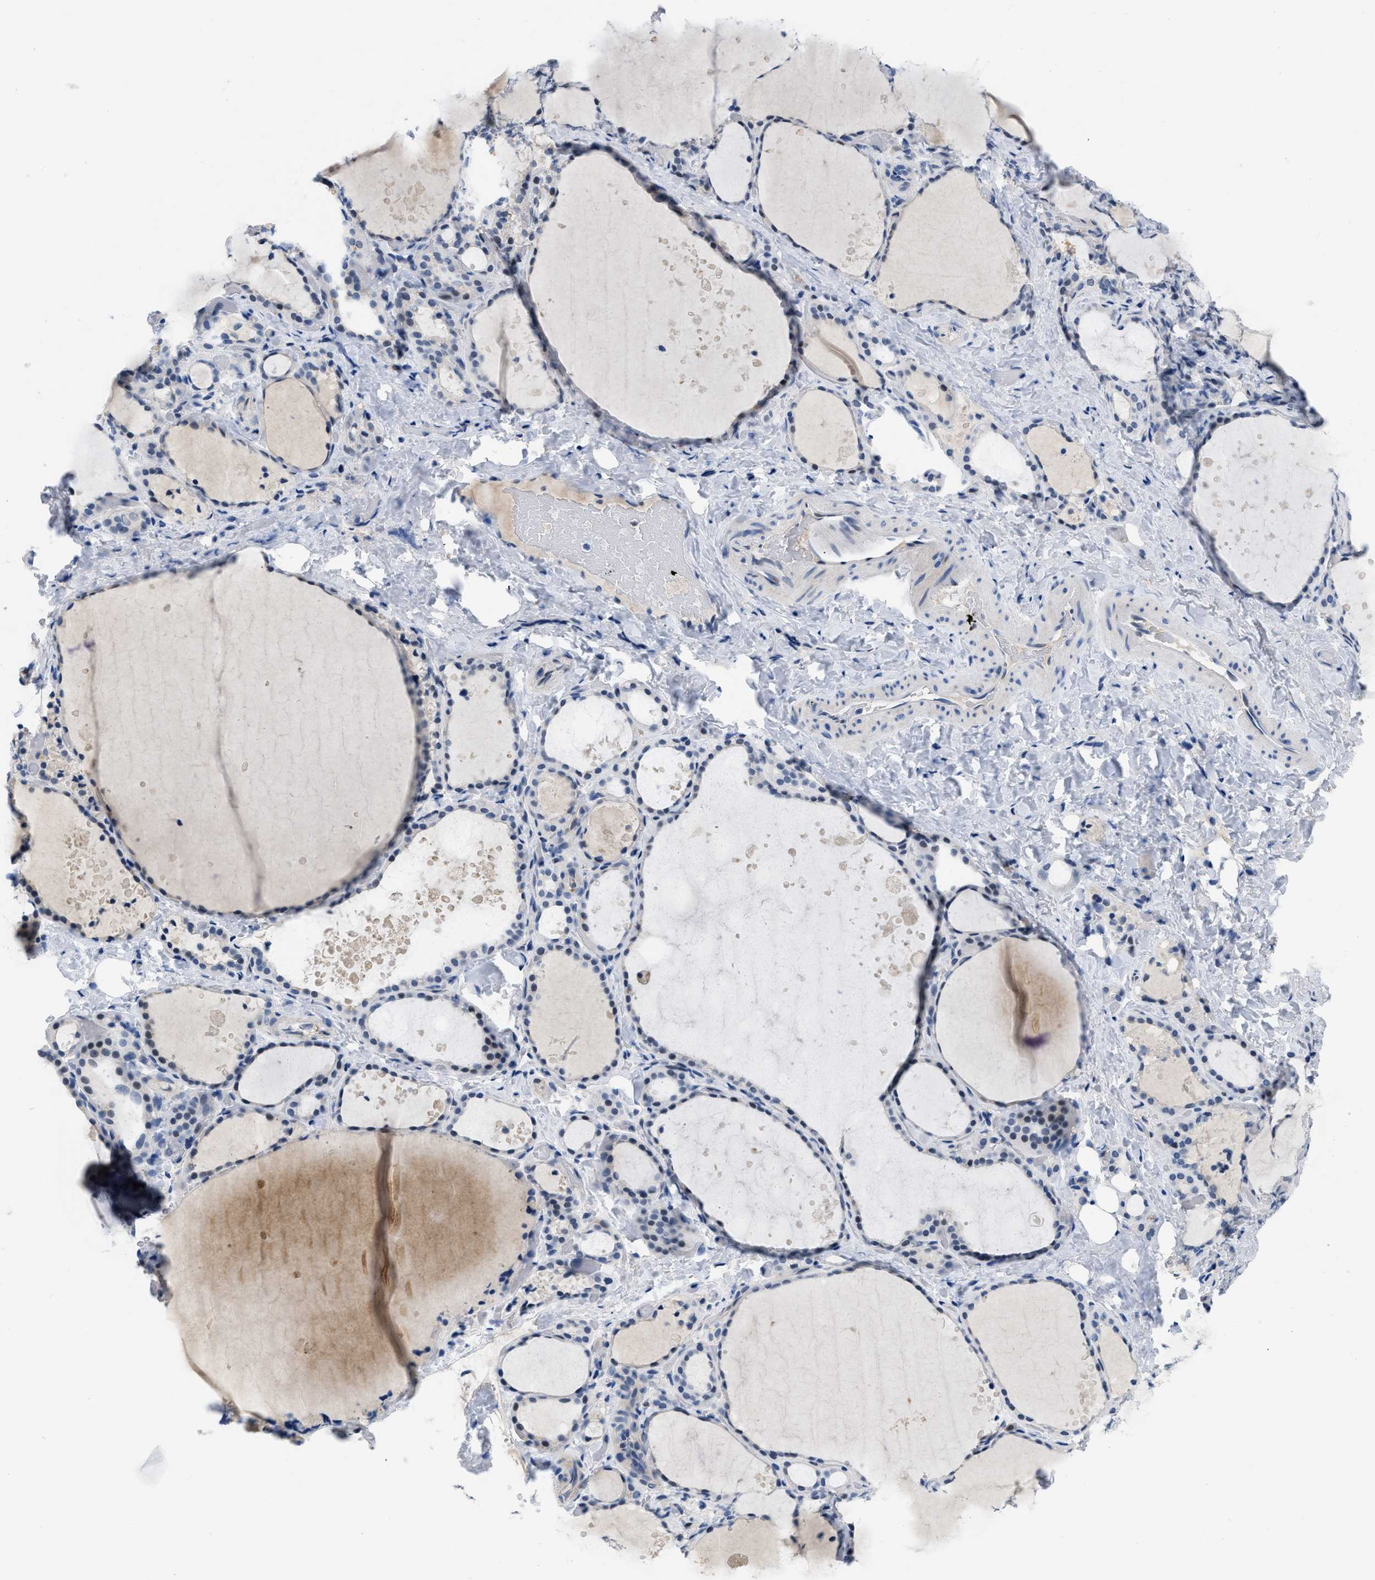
{"staining": {"intensity": "negative", "quantity": "none", "location": "none"}, "tissue": "thyroid gland", "cell_type": "Glandular cells", "image_type": "normal", "snomed": [{"axis": "morphology", "description": "Normal tissue, NOS"}, {"axis": "topography", "description": "Thyroid gland"}], "caption": "DAB (3,3'-diaminobenzidine) immunohistochemical staining of unremarkable human thyroid gland reveals no significant positivity in glandular cells. (IHC, brightfield microscopy, high magnification).", "gene": "BOLL", "patient": {"sex": "female", "age": 44}}